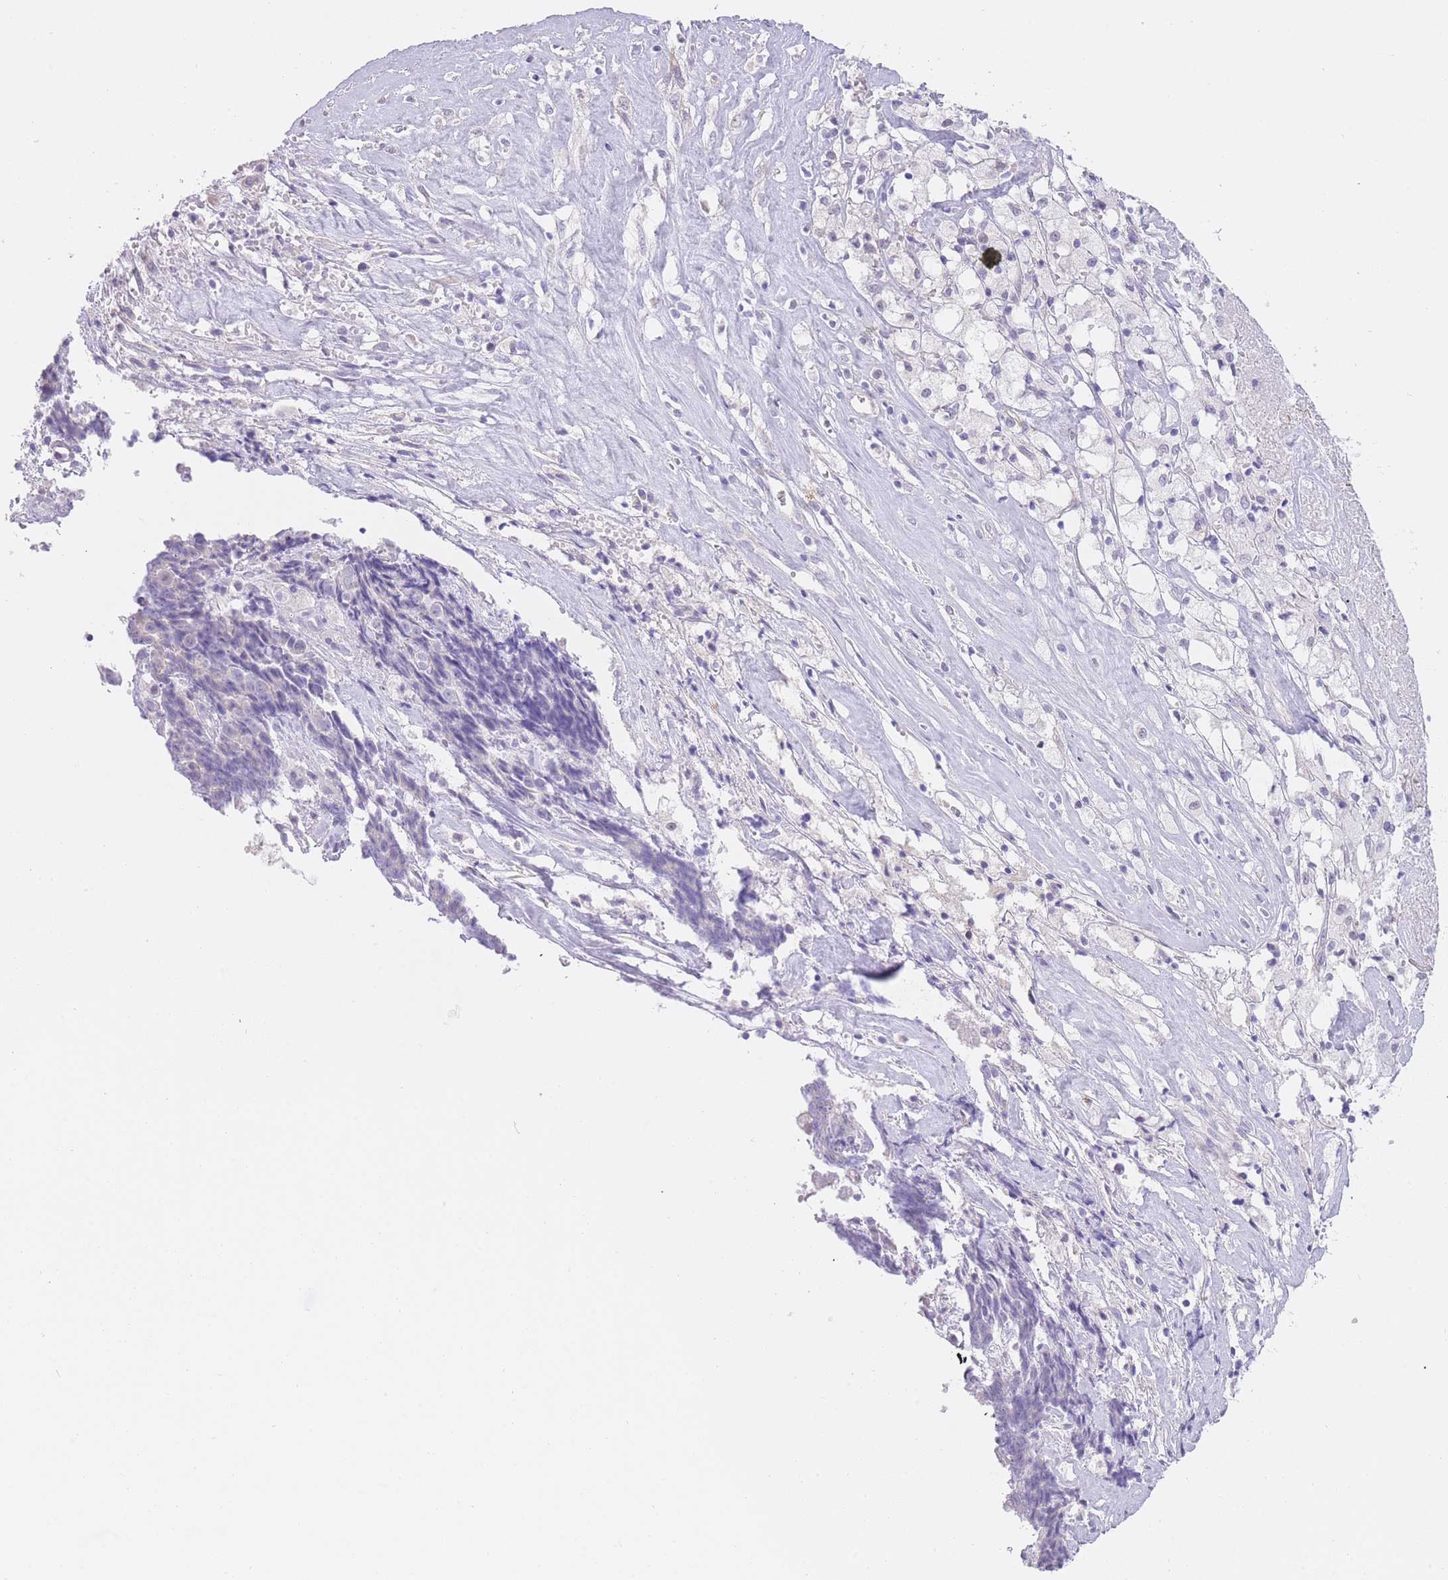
{"staining": {"intensity": "negative", "quantity": "none", "location": "none"}, "tissue": "ovarian cancer", "cell_type": "Tumor cells", "image_type": "cancer", "snomed": [{"axis": "morphology", "description": "Carcinoma, endometroid"}, {"axis": "topography", "description": "Ovary"}], "caption": "Ovarian endometroid carcinoma was stained to show a protein in brown. There is no significant expression in tumor cells.", "gene": "IMPG1", "patient": {"sex": "female", "age": 42}}